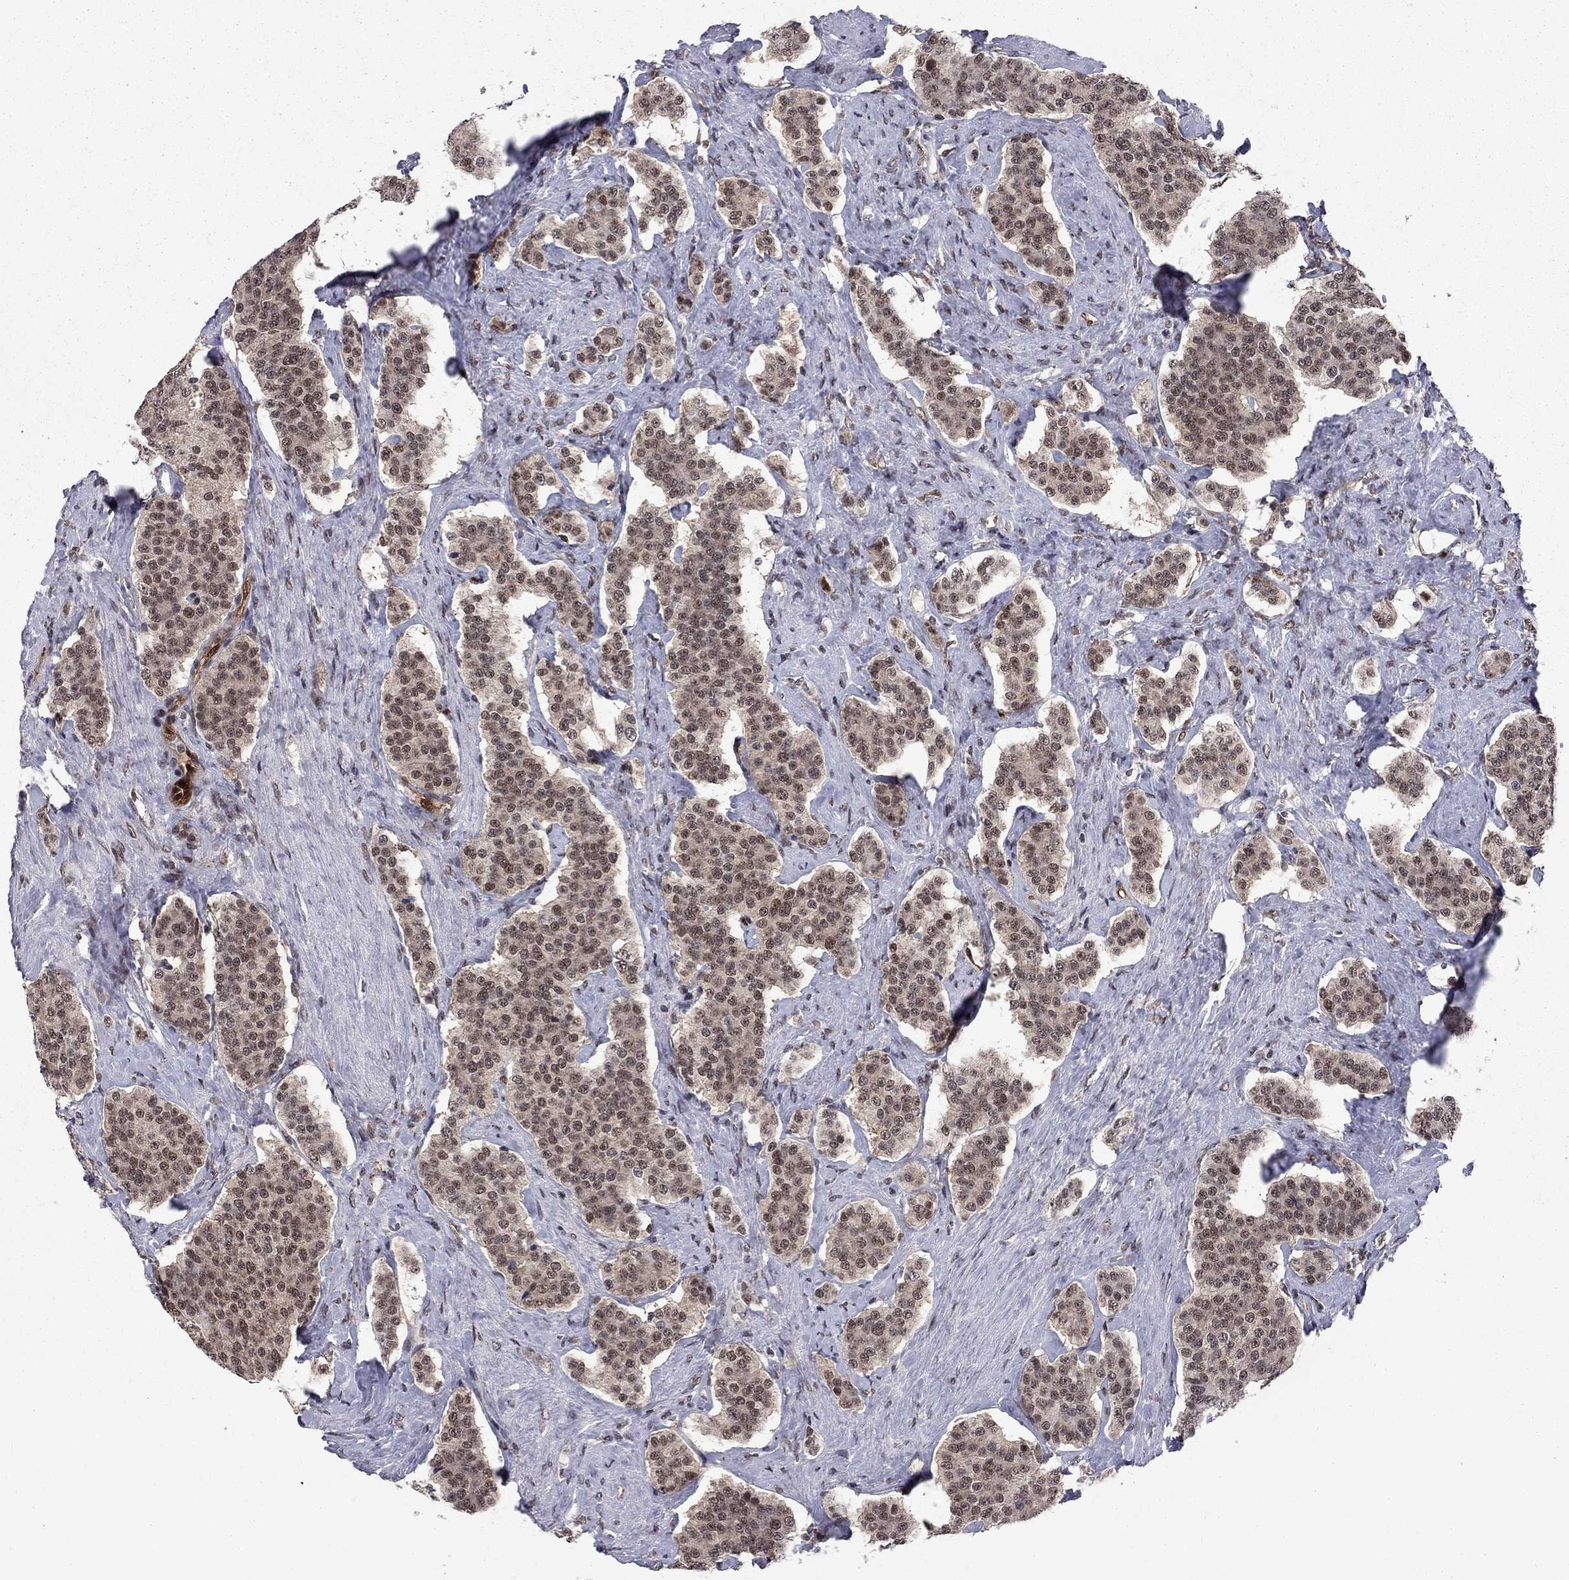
{"staining": {"intensity": "weak", "quantity": "<25%", "location": "nuclear"}, "tissue": "carcinoid", "cell_type": "Tumor cells", "image_type": "cancer", "snomed": [{"axis": "morphology", "description": "Carcinoid, malignant, NOS"}, {"axis": "topography", "description": "Small intestine"}], "caption": "A high-resolution micrograph shows immunohistochemistry staining of carcinoid (malignant), which exhibits no significant expression in tumor cells. The staining is performed using DAB brown chromogen with nuclei counter-stained in using hematoxylin.", "gene": "SAP30L", "patient": {"sex": "female", "age": 58}}